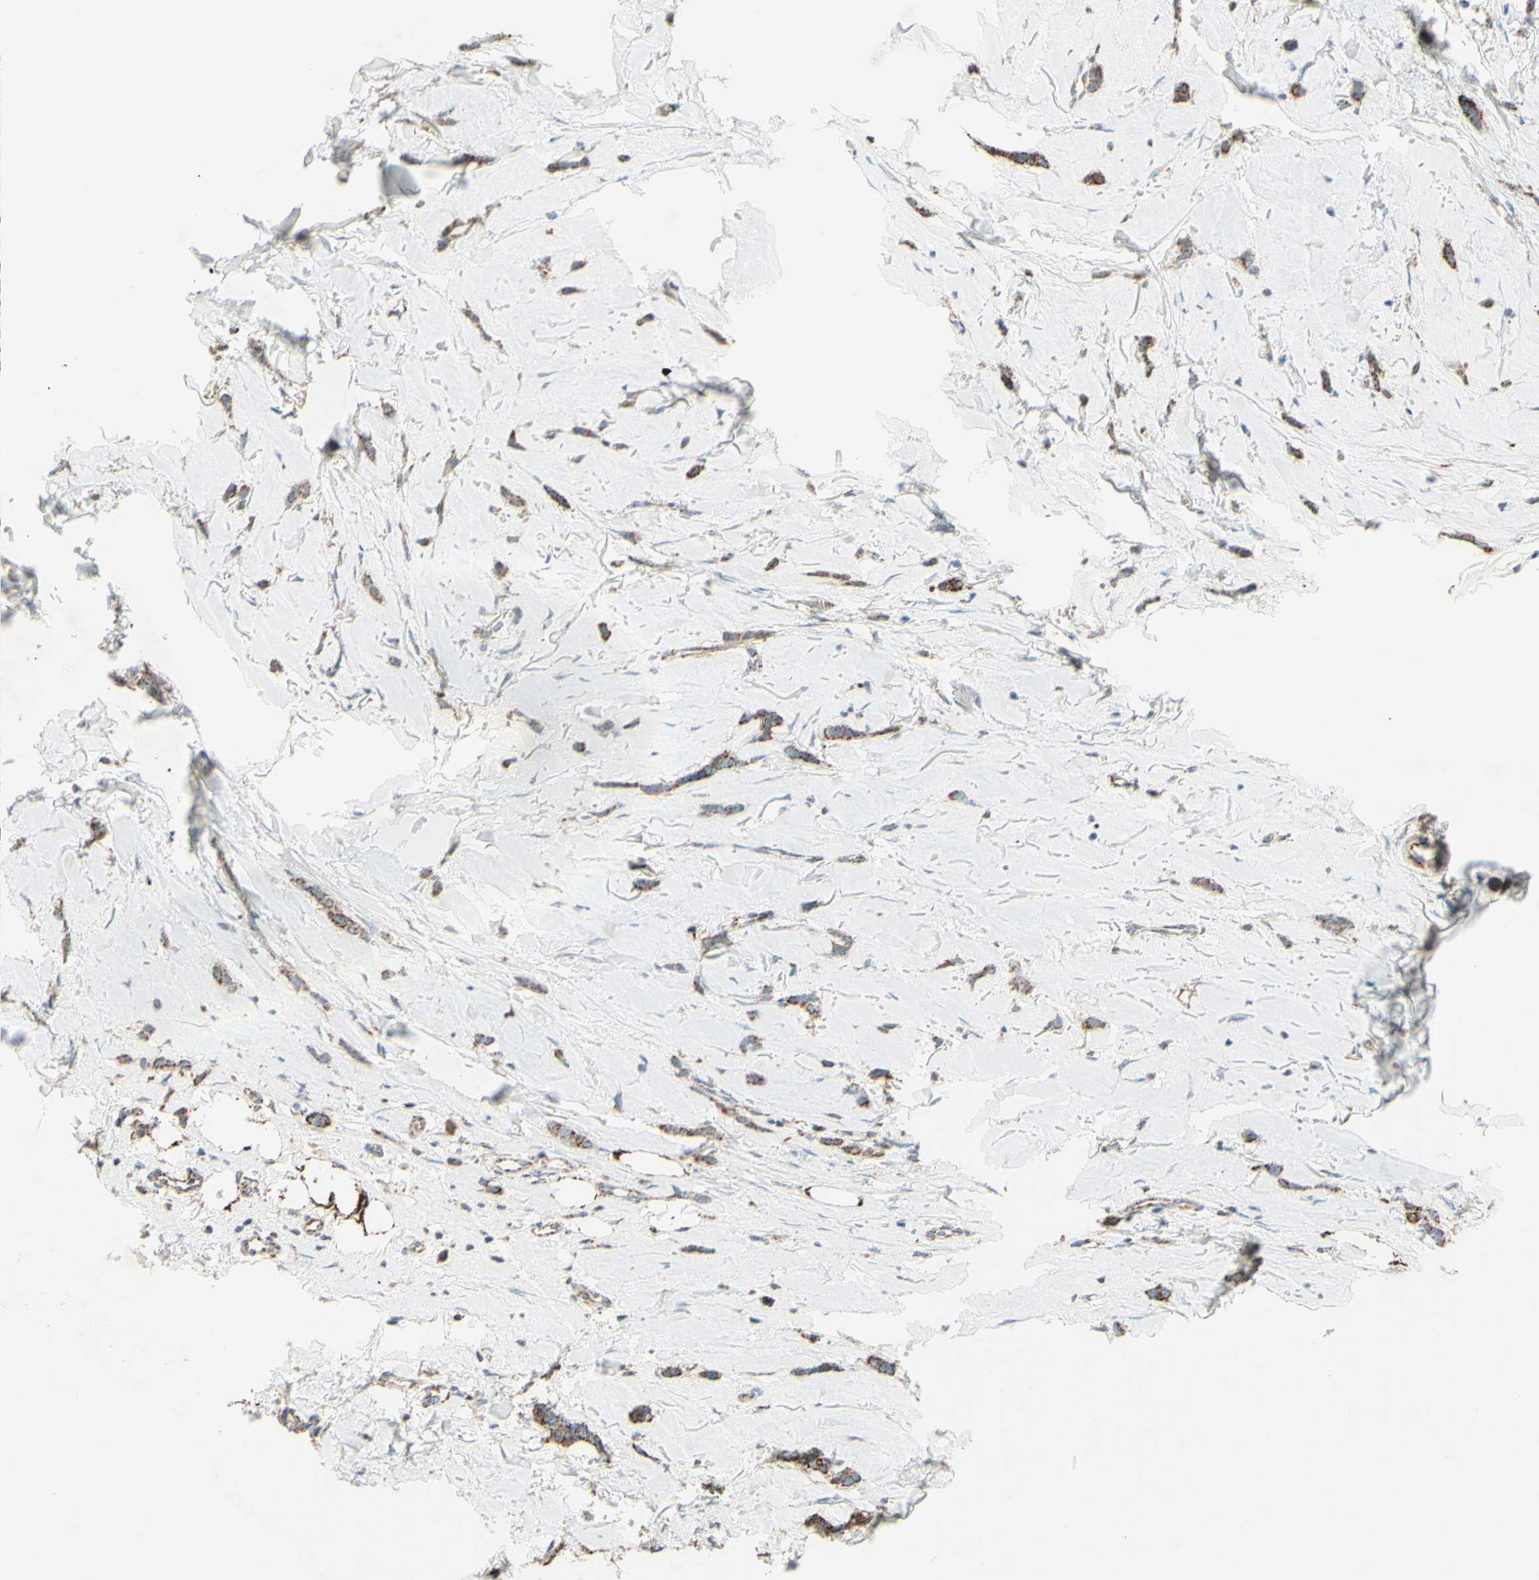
{"staining": {"intensity": "strong", "quantity": ">75%", "location": "cytoplasmic/membranous"}, "tissue": "breast cancer", "cell_type": "Tumor cells", "image_type": "cancer", "snomed": [{"axis": "morphology", "description": "Lobular carcinoma"}, {"axis": "topography", "description": "Skin"}, {"axis": "topography", "description": "Breast"}], "caption": "A brown stain labels strong cytoplasmic/membranous staining of a protein in breast lobular carcinoma tumor cells. The protein is shown in brown color, while the nuclei are stained blue.", "gene": "RHOT1", "patient": {"sex": "female", "age": 46}}